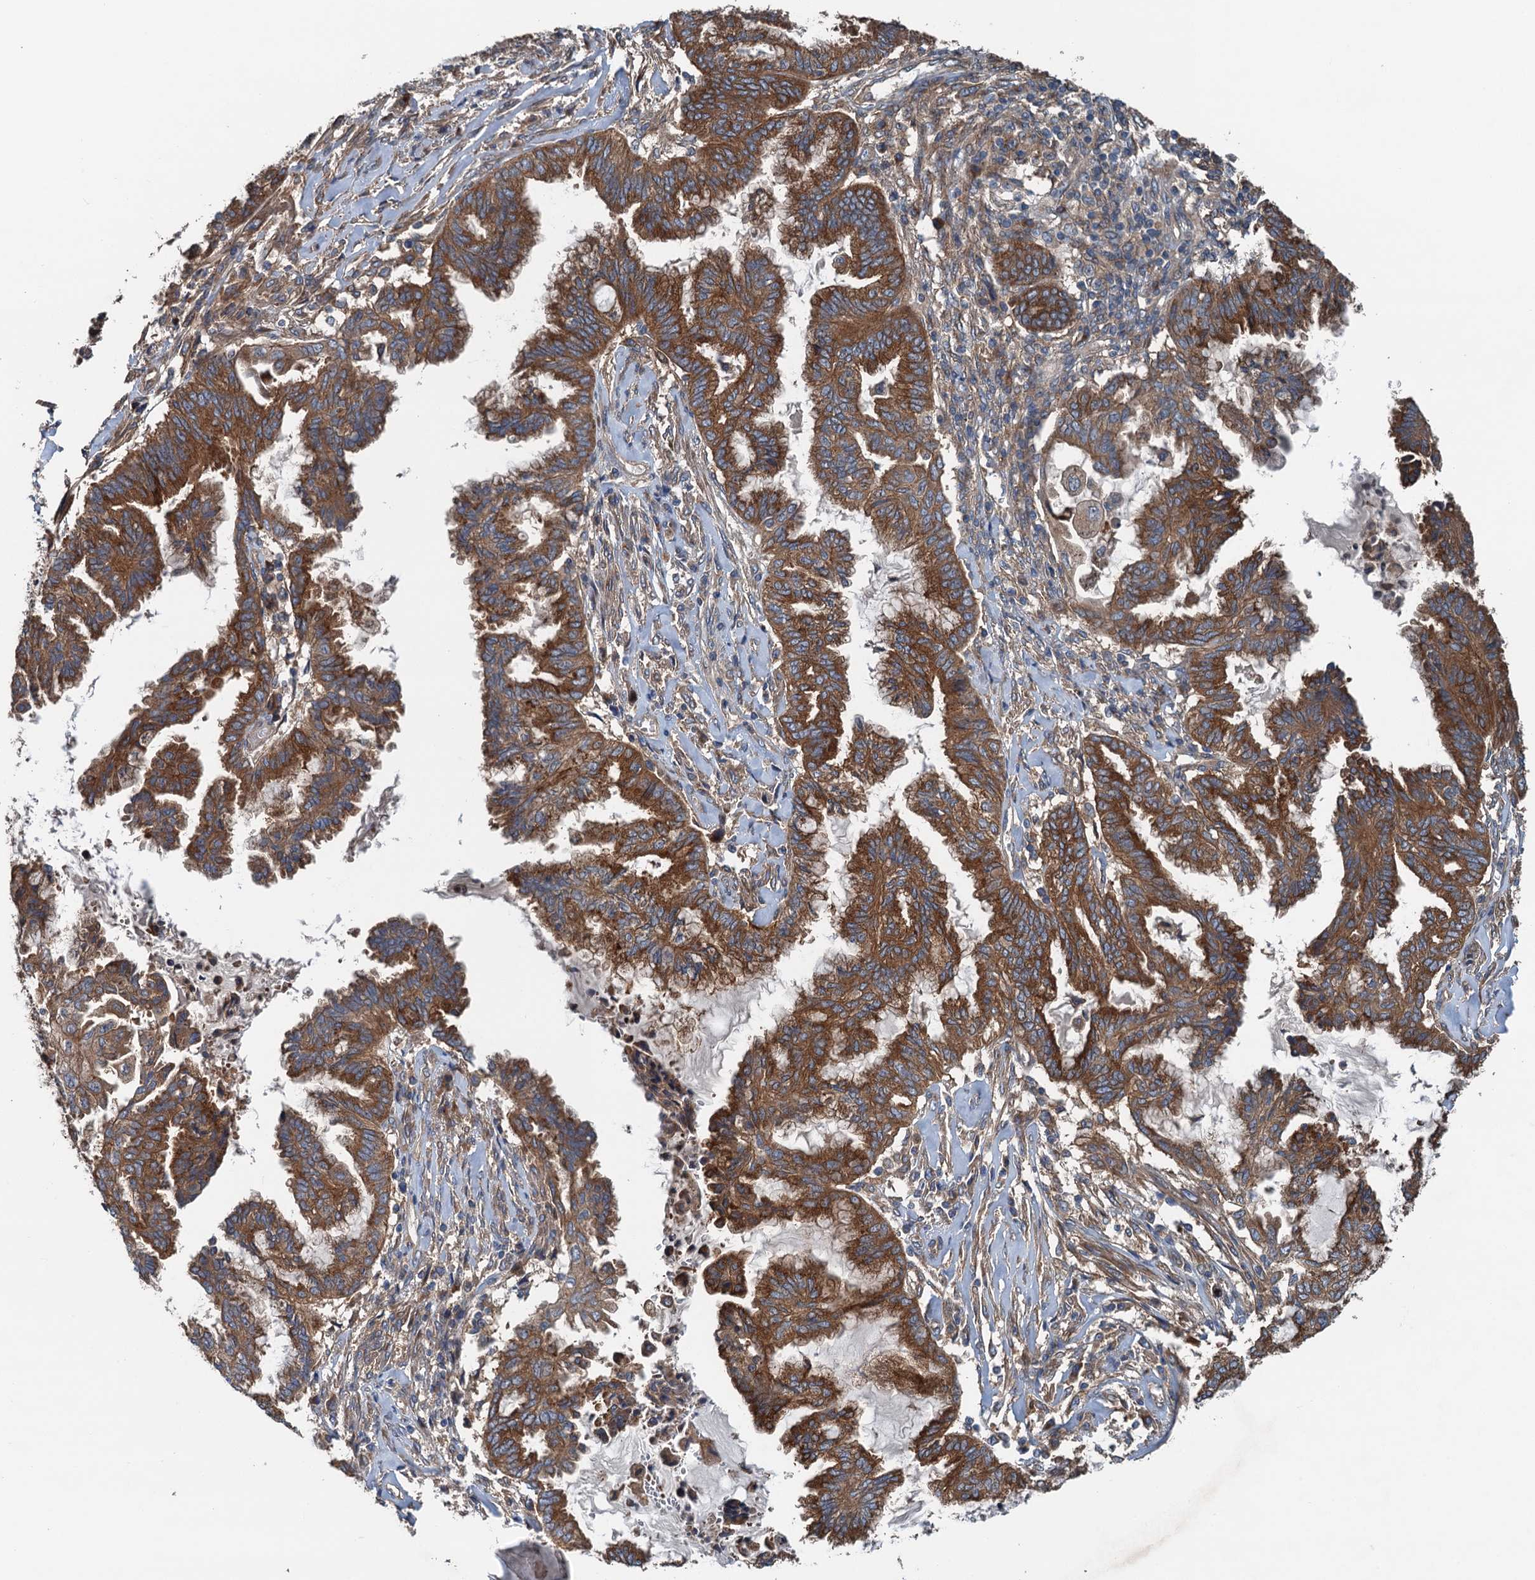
{"staining": {"intensity": "strong", "quantity": ">75%", "location": "cytoplasmic/membranous"}, "tissue": "endometrial cancer", "cell_type": "Tumor cells", "image_type": "cancer", "snomed": [{"axis": "morphology", "description": "Adenocarcinoma, NOS"}, {"axis": "topography", "description": "Endometrium"}], "caption": "The immunohistochemical stain labels strong cytoplasmic/membranous expression in tumor cells of adenocarcinoma (endometrial) tissue. The protein of interest is stained brown, and the nuclei are stained in blue (DAB IHC with brightfield microscopy, high magnification).", "gene": "COG3", "patient": {"sex": "female", "age": 86}}